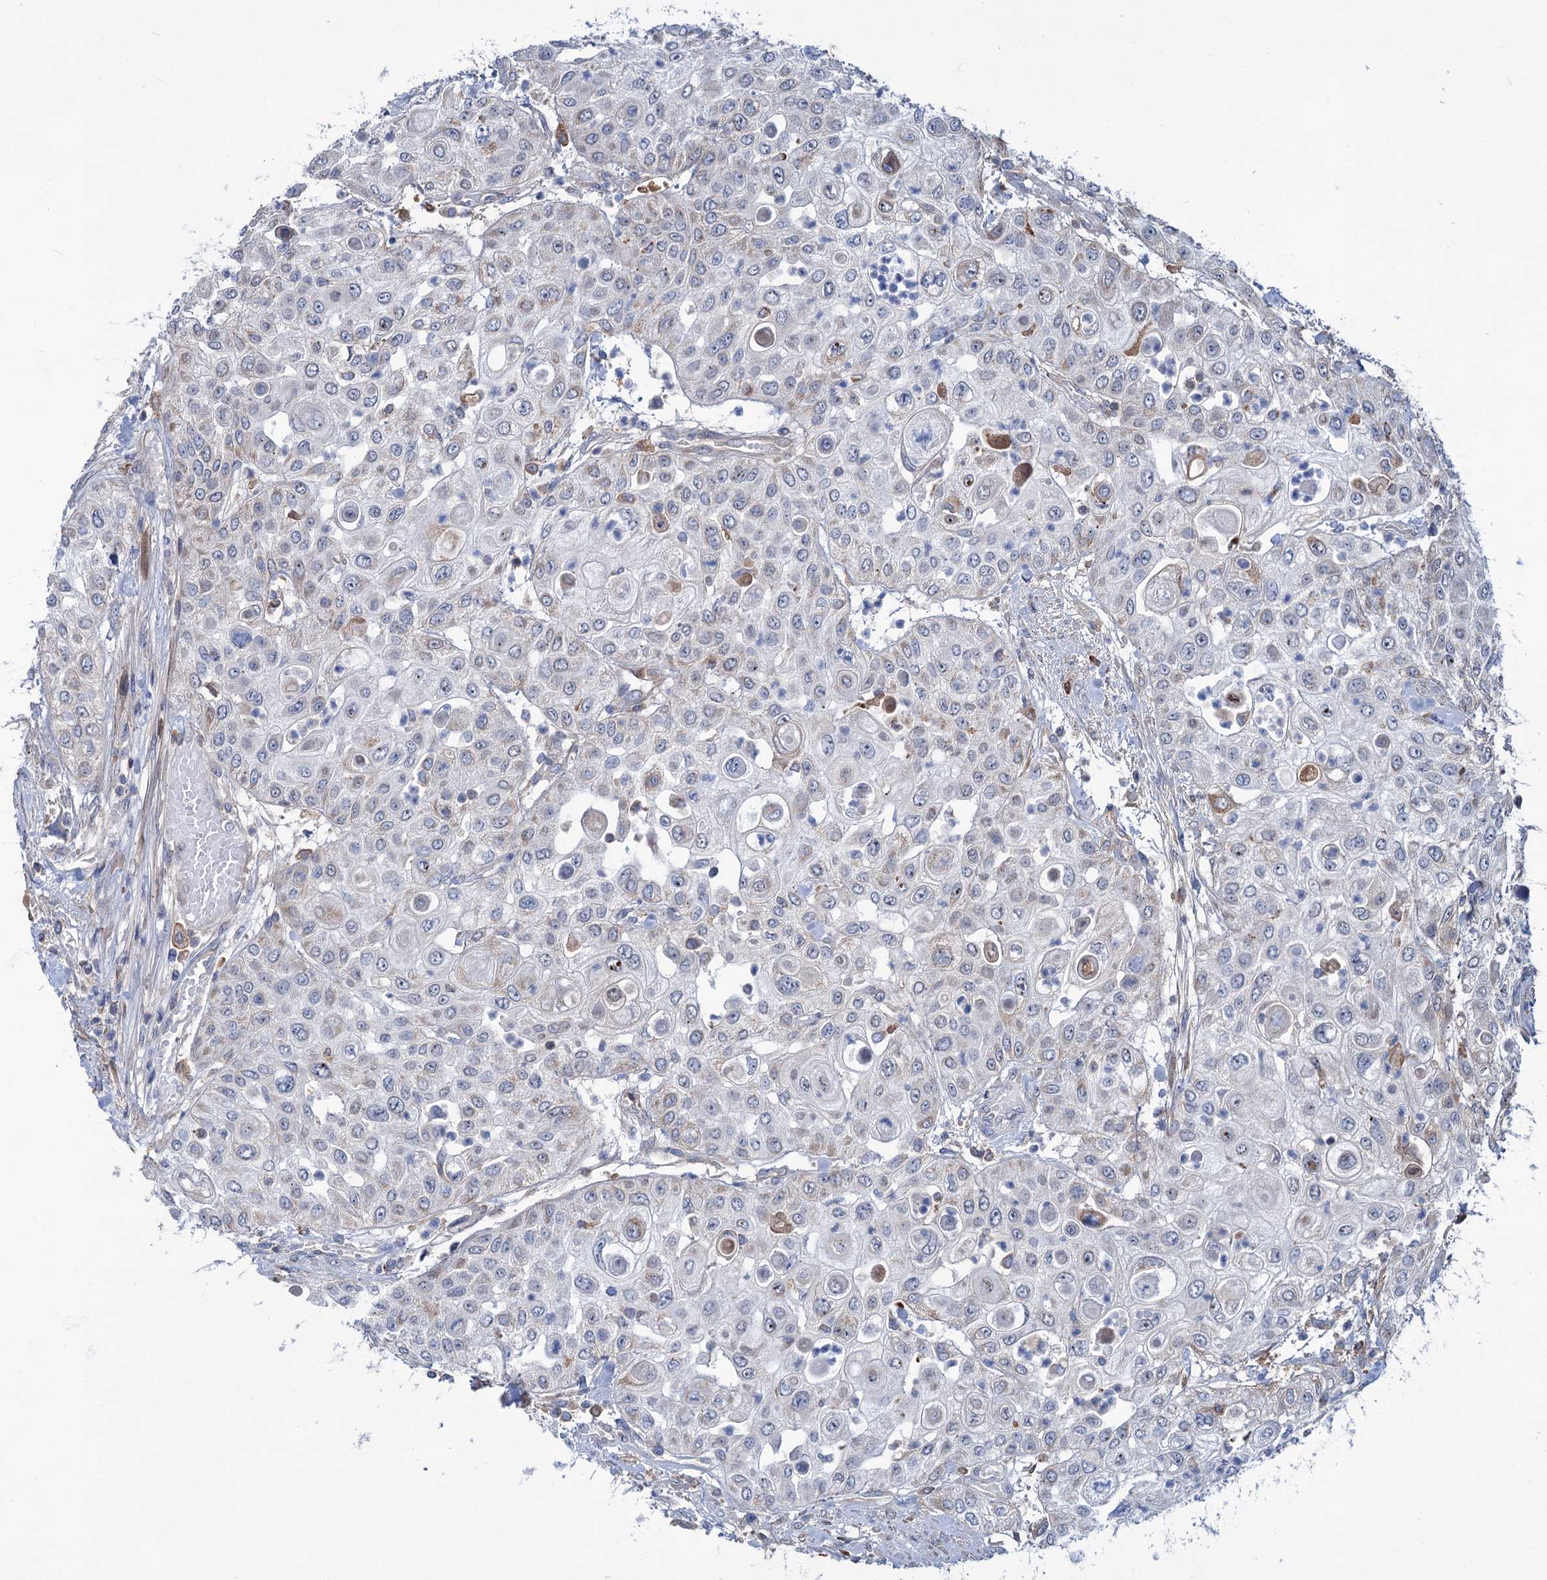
{"staining": {"intensity": "weak", "quantity": "<25%", "location": "cytoplasmic/membranous"}, "tissue": "urothelial cancer", "cell_type": "Tumor cells", "image_type": "cancer", "snomed": [{"axis": "morphology", "description": "Urothelial carcinoma, High grade"}, {"axis": "topography", "description": "Urinary bladder"}], "caption": "High power microscopy photomicrograph of an IHC histopathology image of high-grade urothelial carcinoma, revealing no significant expression in tumor cells. (DAB IHC, high magnification).", "gene": "LPIN1", "patient": {"sex": "female", "age": 79}}